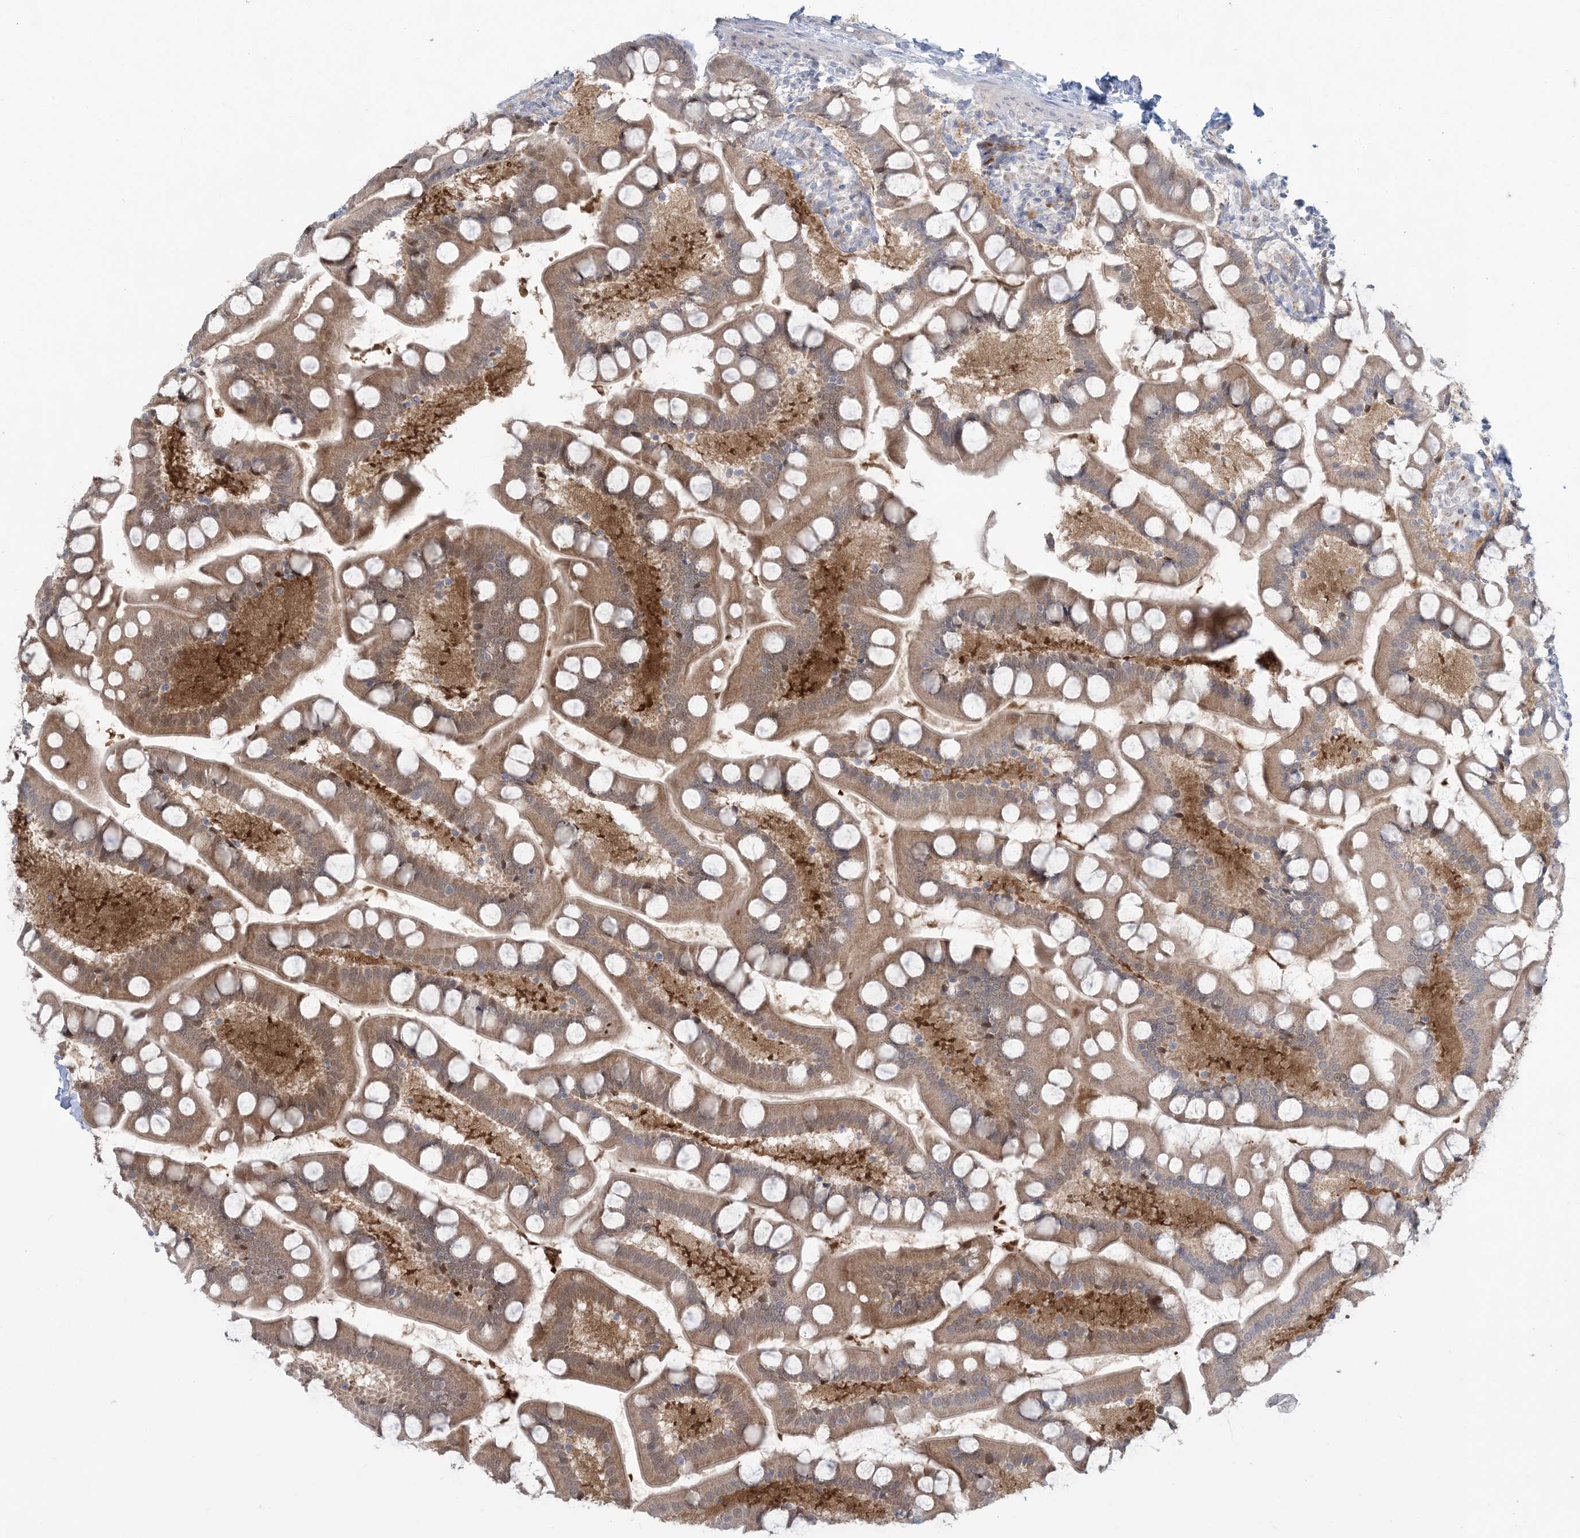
{"staining": {"intensity": "moderate", "quantity": "25%-75%", "location": "cytoplasmic/membranous,nuclear"}, "tissue": "small intestine", "cell_type": "Glandular cells", "image_type": "normal", "snomed": [{"axis": "morphology", "description": "Normal tissue, NOS"}, {"axis": "topography", "description": "Small intestine"}], "caption": "This is a micrograph of IHC staining of normal small intestine, which shows moderate expression in the cytoplasmic/membranous,nuclear of glandular cells.", "gene": "NRBP2", "patient": {"sex": "male", "age": 41}}